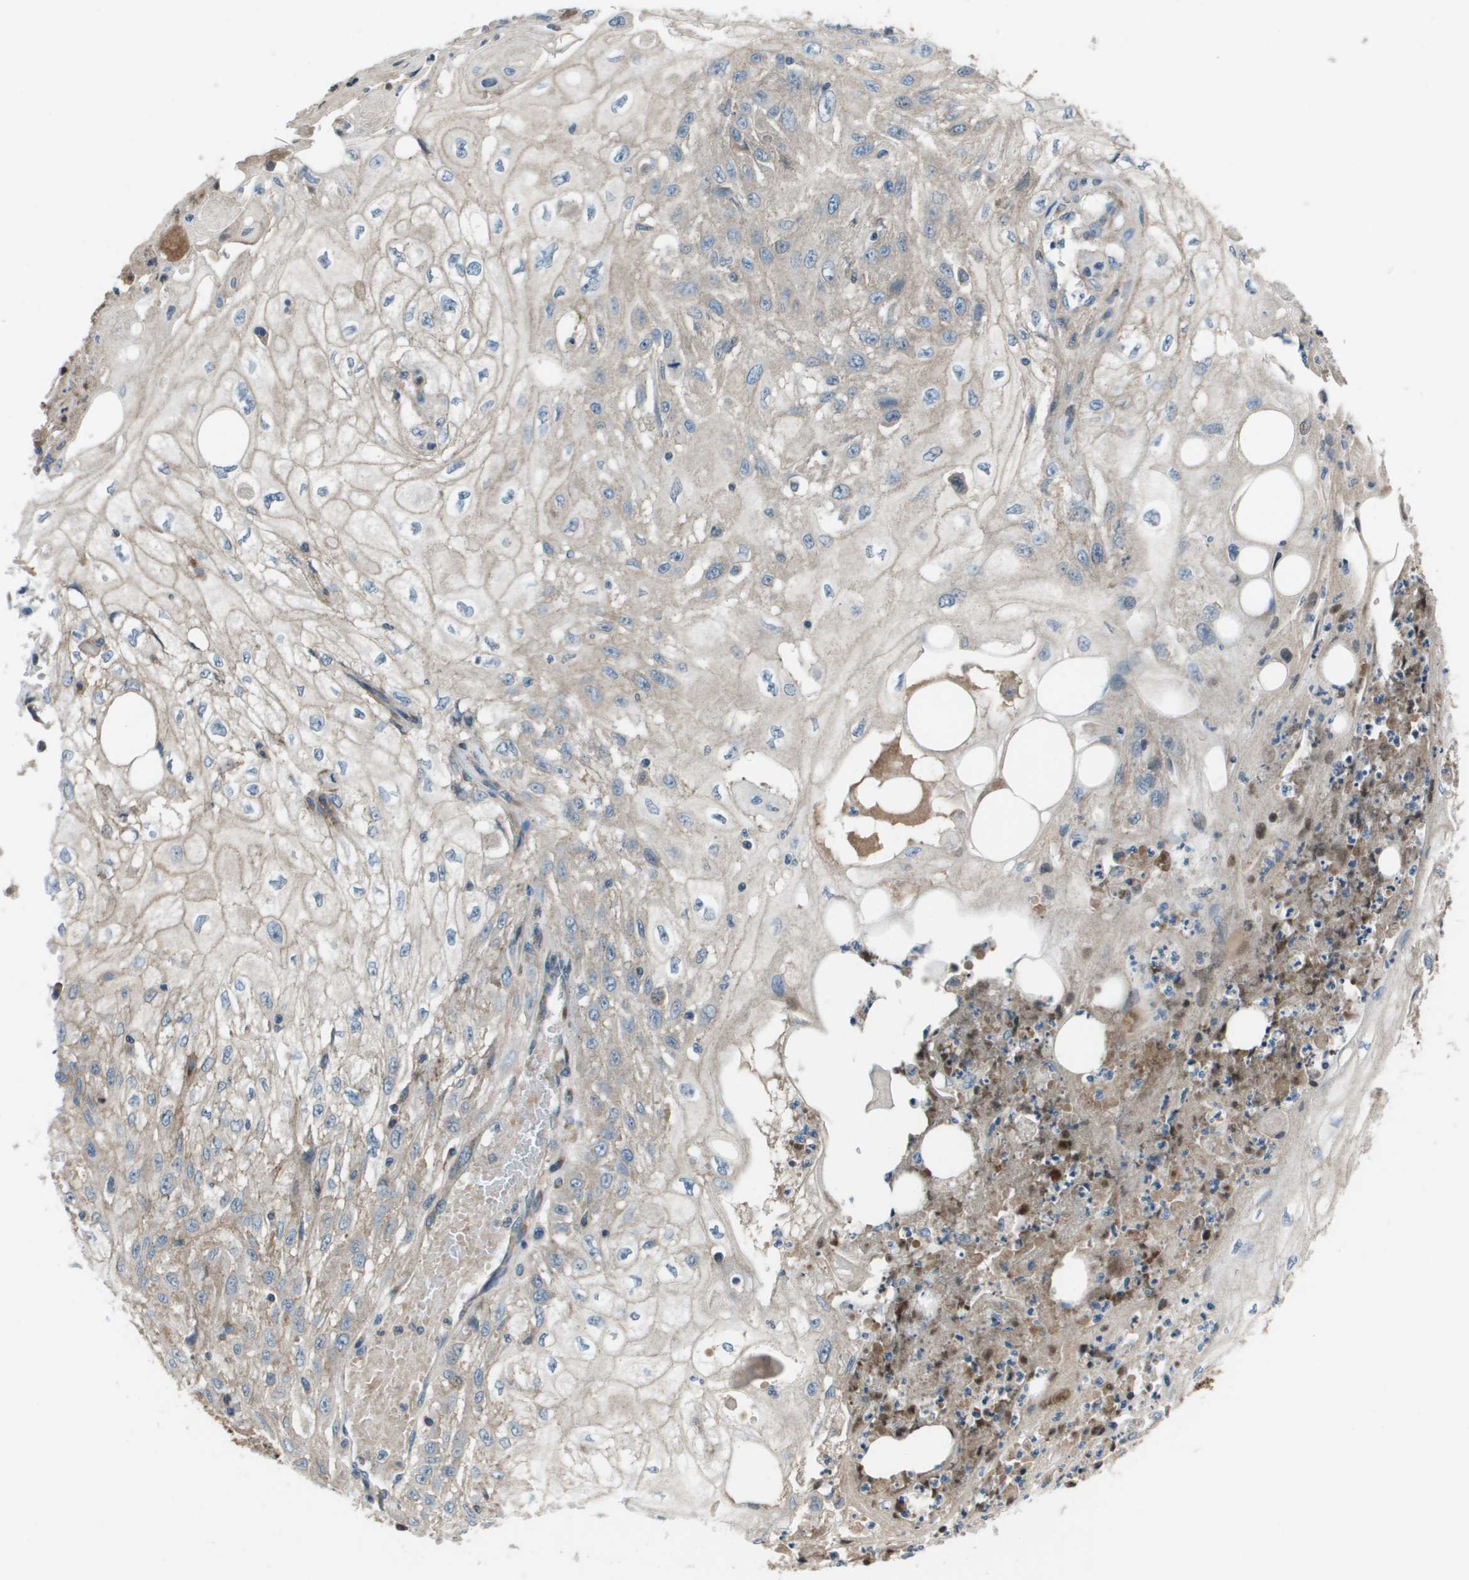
{"staining": {"intensity": "weak", "quantity": "<25%", "location": "cytoplasmic/membranous"}, "tissue": "skin cancer", "cell_type": "Tumor cells", "image_type": "cancer", "snomed": [{"axis": "morphology", "description": "Squamous cell carcinoma, NOS"}, {"axis": "topography", "description": "Skin"}], "caption": "A high-resolution micrograph shows immunohistochemistry staining of skin cancer (squamous cell carcinoma), which shows no significant staining in tumor cells.", "gene": "PCOLCE", "patient": {"sex": "male", "age": 75}}